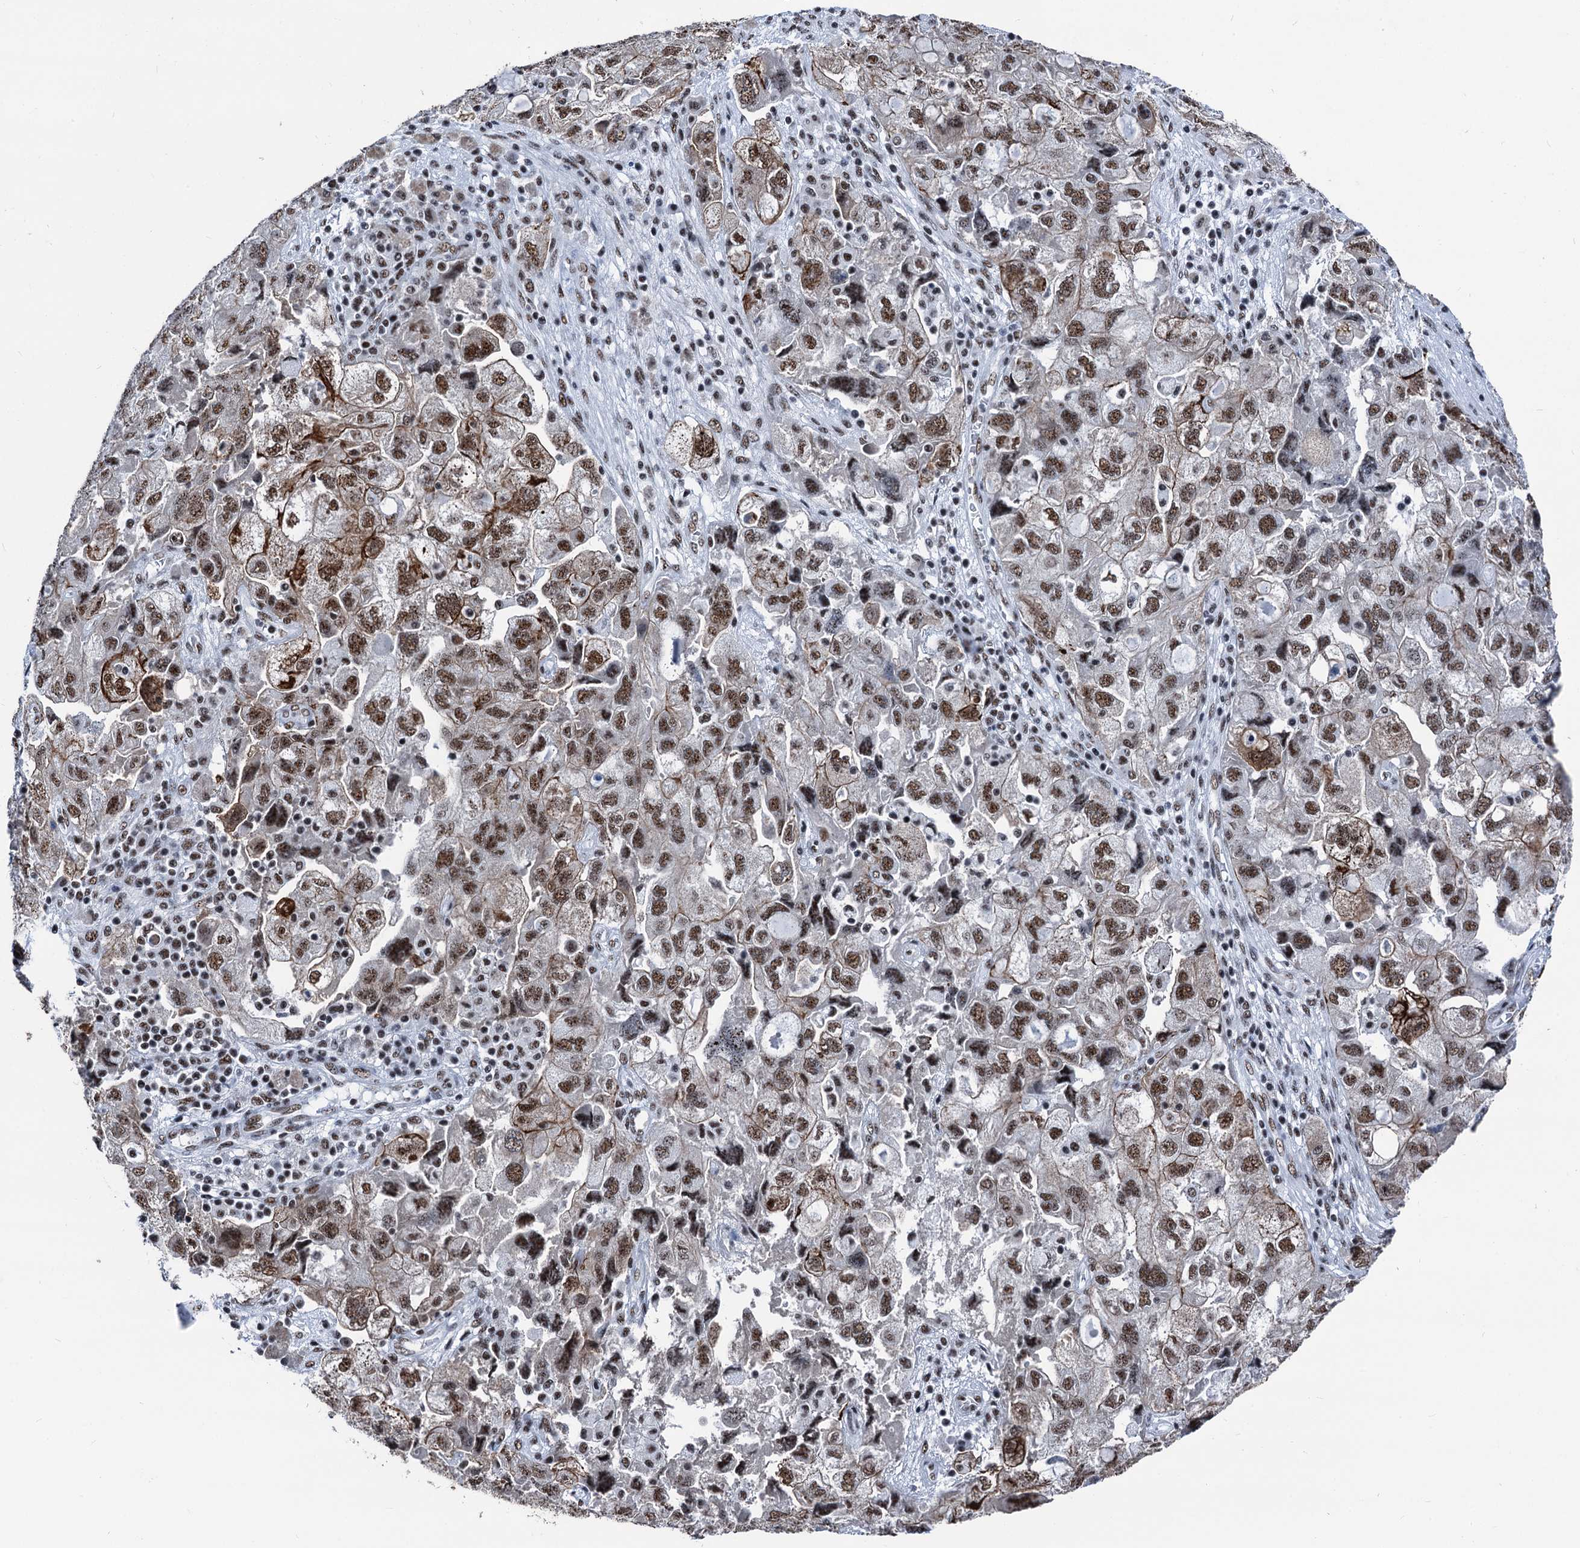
{"staining": {"intensity": "moderate", "quantity": ">75%", "location": "cytoplasmic/membranous,nuclear"}, "tissue": "ovarian cancer", "cell_type": "Tumor cells", "image_type": "cancer", "snomed": [{"axis": "morphology", "description": "Carcinoma, NOS"}, {"axis": "morphology", "description": "Cystadenocarcinoma, serous, NOS"}, {"axis": "topography", "description": "Ovary"}], "caption": "Human serous cystadenocarcinoma (ovarian) stained with a protein marker exhibits moderate staining in tumor cells.", "gene": "DDX23", "patient": {"sex": "female", "age": 69}}